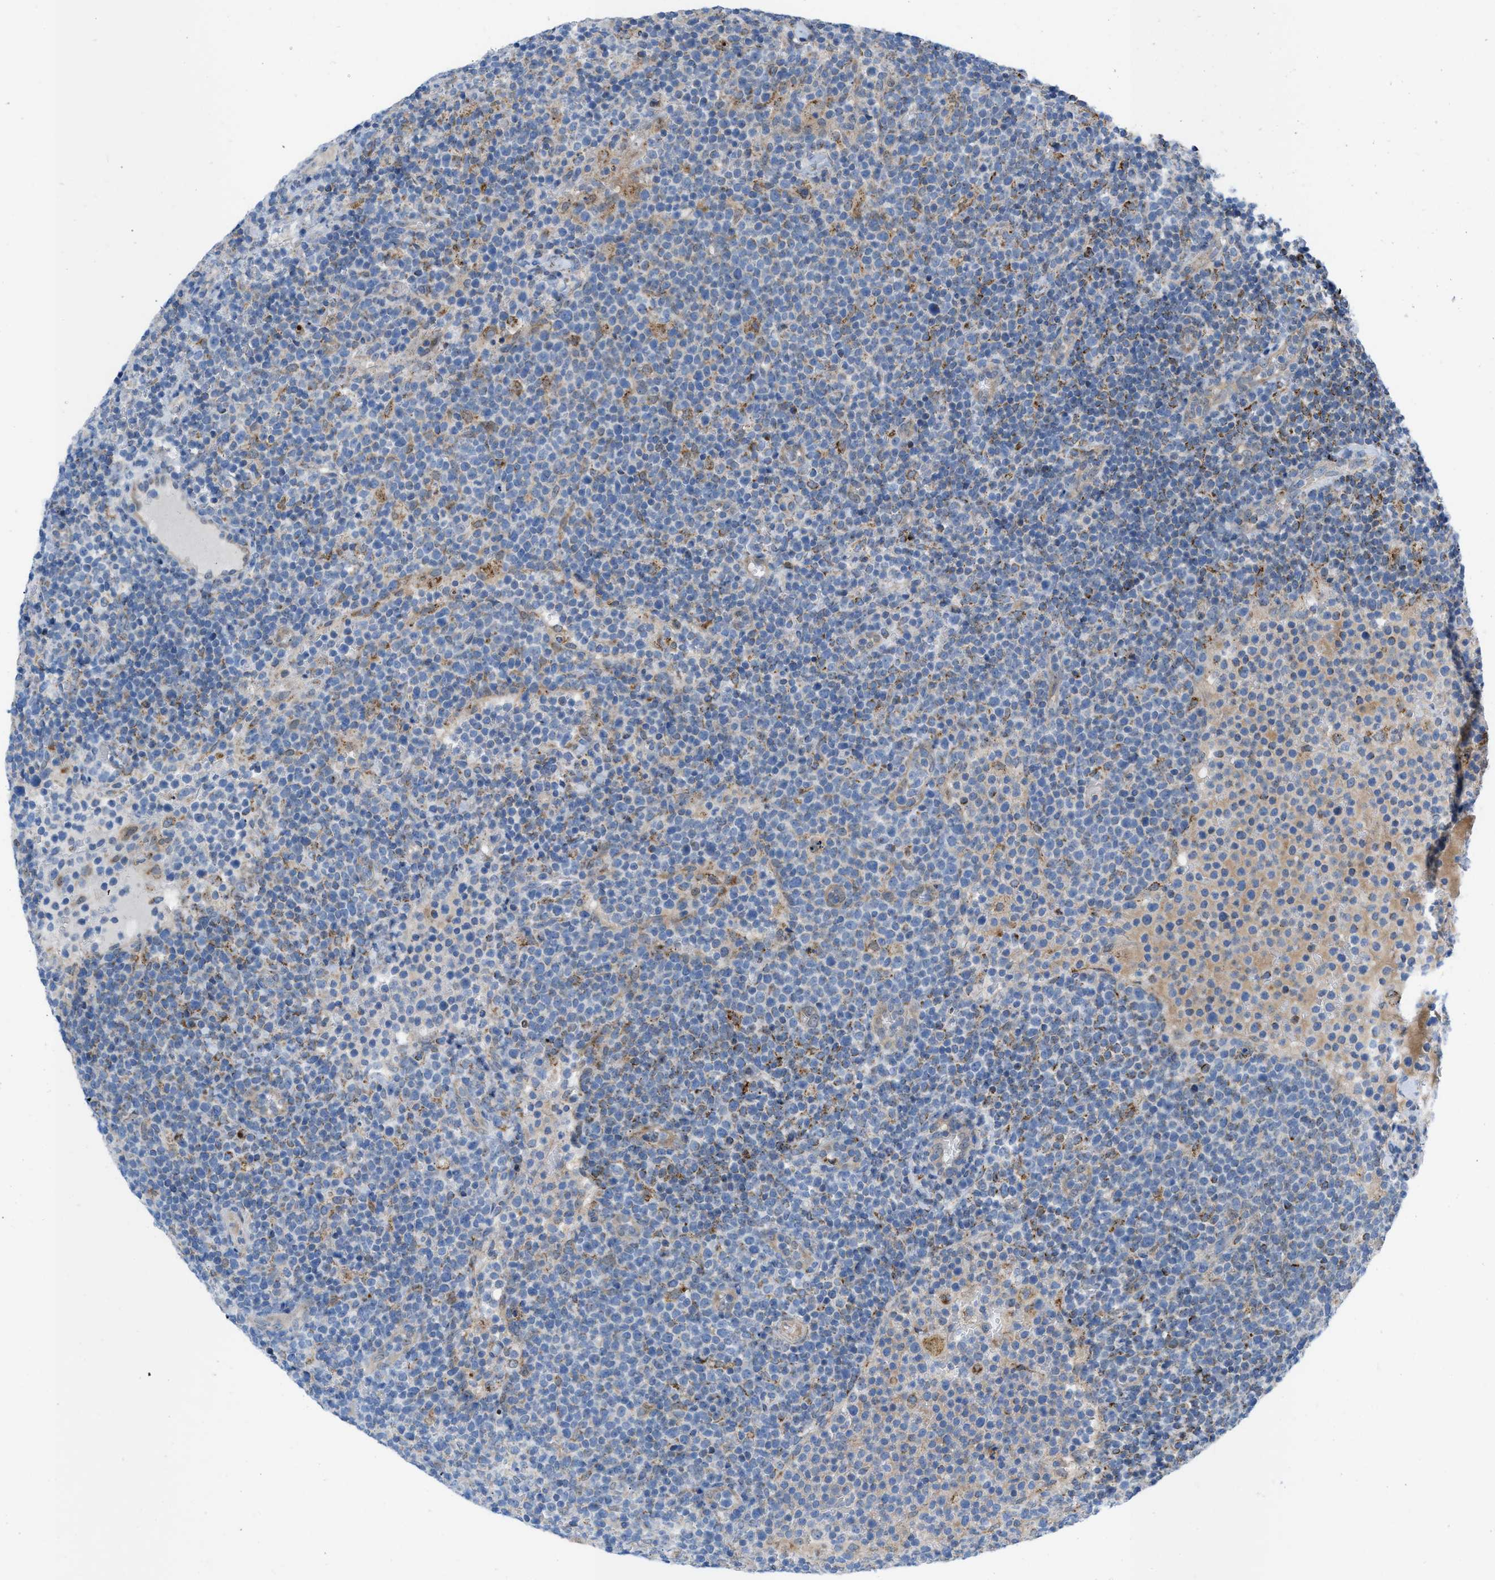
{"staining": {"intensity": "negative", "quantity": "none", "location": "none"}, "tissue": "lymphoma", "cell_type": "Tumor cells", "image_type": "cancer", "snomed": [{"axis": "morphology", "description": "Malignant lymphoma, non-Hodgkin's type, High grade"}, {"axis": "topography", "description": "Lymph node"}], "caption": "A high-resolution photomicrograph shows IHC staining of malignant lymphoma, non-Hodgkin's type (high-grade), which shows no significant positivity in tumor cells.", "gene": "RBBP9", "patient": {"sex": "male", "age": 61}}